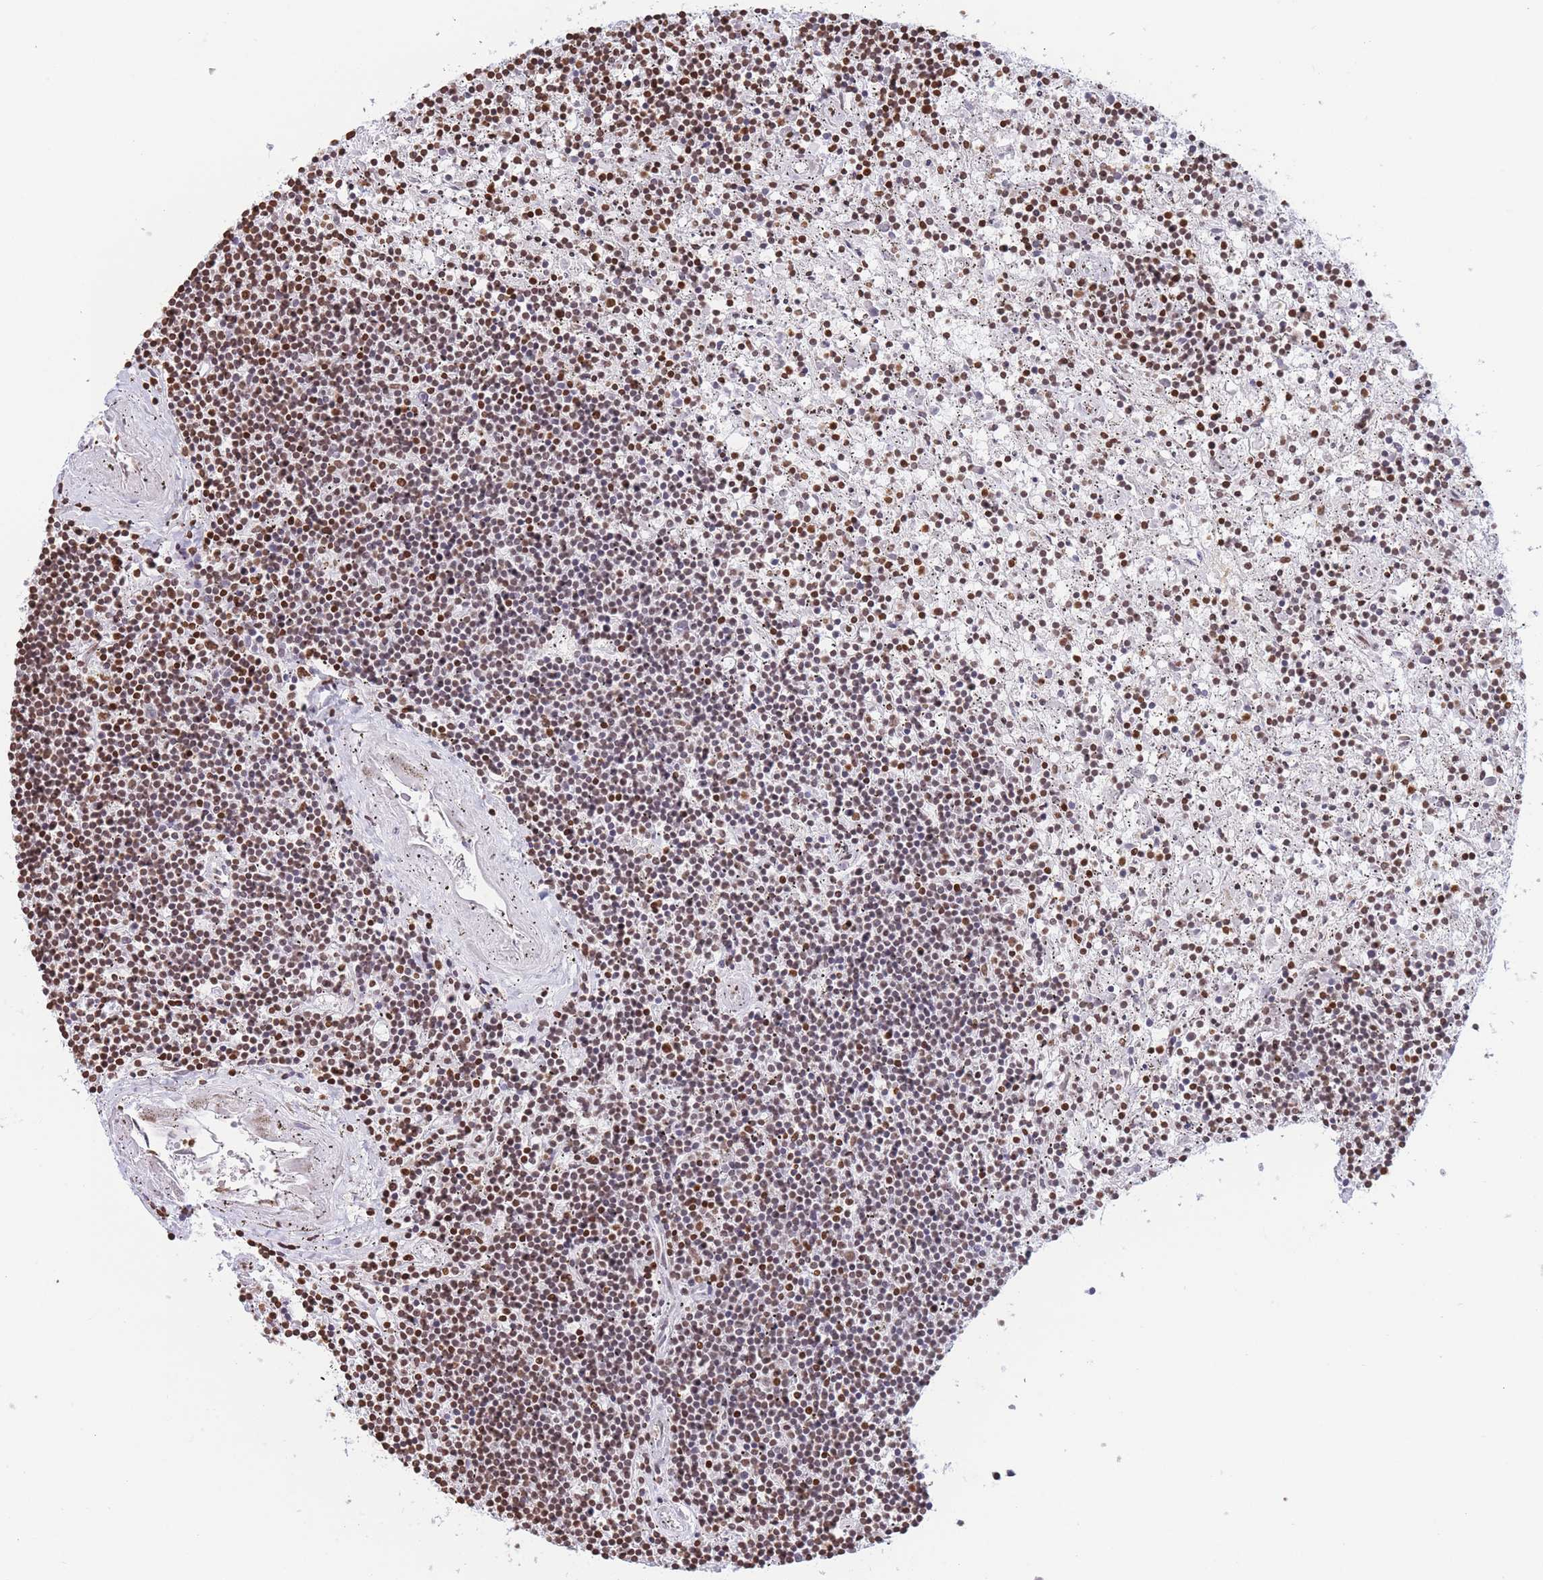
{"staining": {"intensity": "moderate", "quantity": ">75%", "location": "nuclear"}, "tissue": "lymphoma", "cell_type": "Tumor cells", "image_type": "cancer", "snomed": [{"axis": "morphology", "description": "Malignant lymphoma, non-Hodgkin's type, Low grade"}, {"axis": "topography", "description": "Spleen"}], "caption": "Malignant lymphoma, non-Hodgkin's type (low-grade) stained with DAB (3,3'-diaminobenzidine) immunohistochemistry (IHC) demonstrates medium levels of moderate nuclear staining in approximately >75% of tumor cells.", "gene": "H2BC11", "patient": {"sex": "male", "age": 76}}